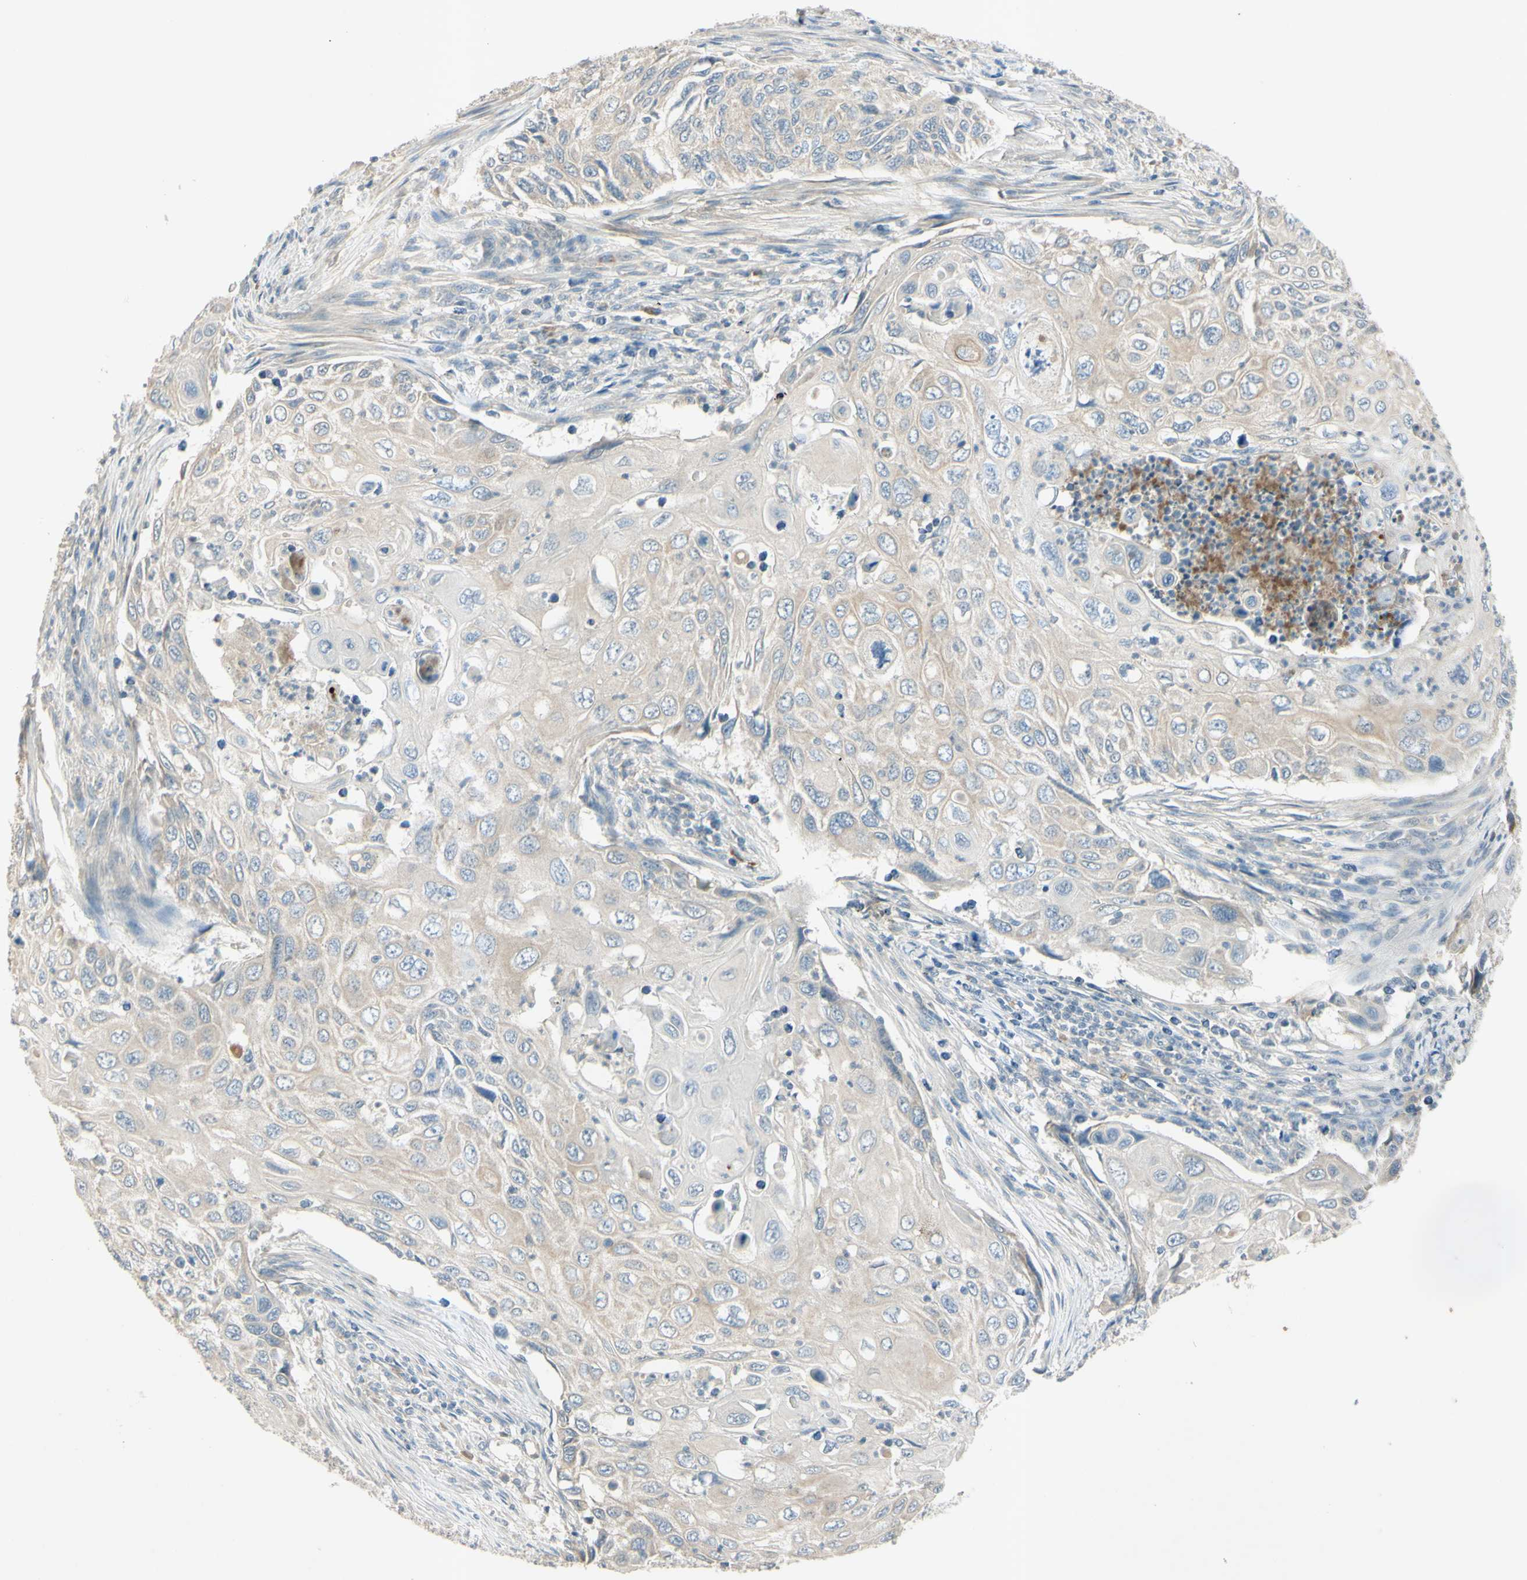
{"staining": {"intensity": "weak", "quantity": "<25%", "location": "cytoplasmic/membranous"}, "tissue": "cervical cancer", "cell_type": "Tumor cells", "image_type": "cancer", "snomed": [{"axis": "morphology", "description": "Squamous cell carcinoma, NOS"}, {"axis": "topography", "description": "Cervix"}], "caption": "IHC of human cervical cancer shows no positivity in tumor cells.", "gene": "AATK", "patient": {"sex": "female", "age": 70}}